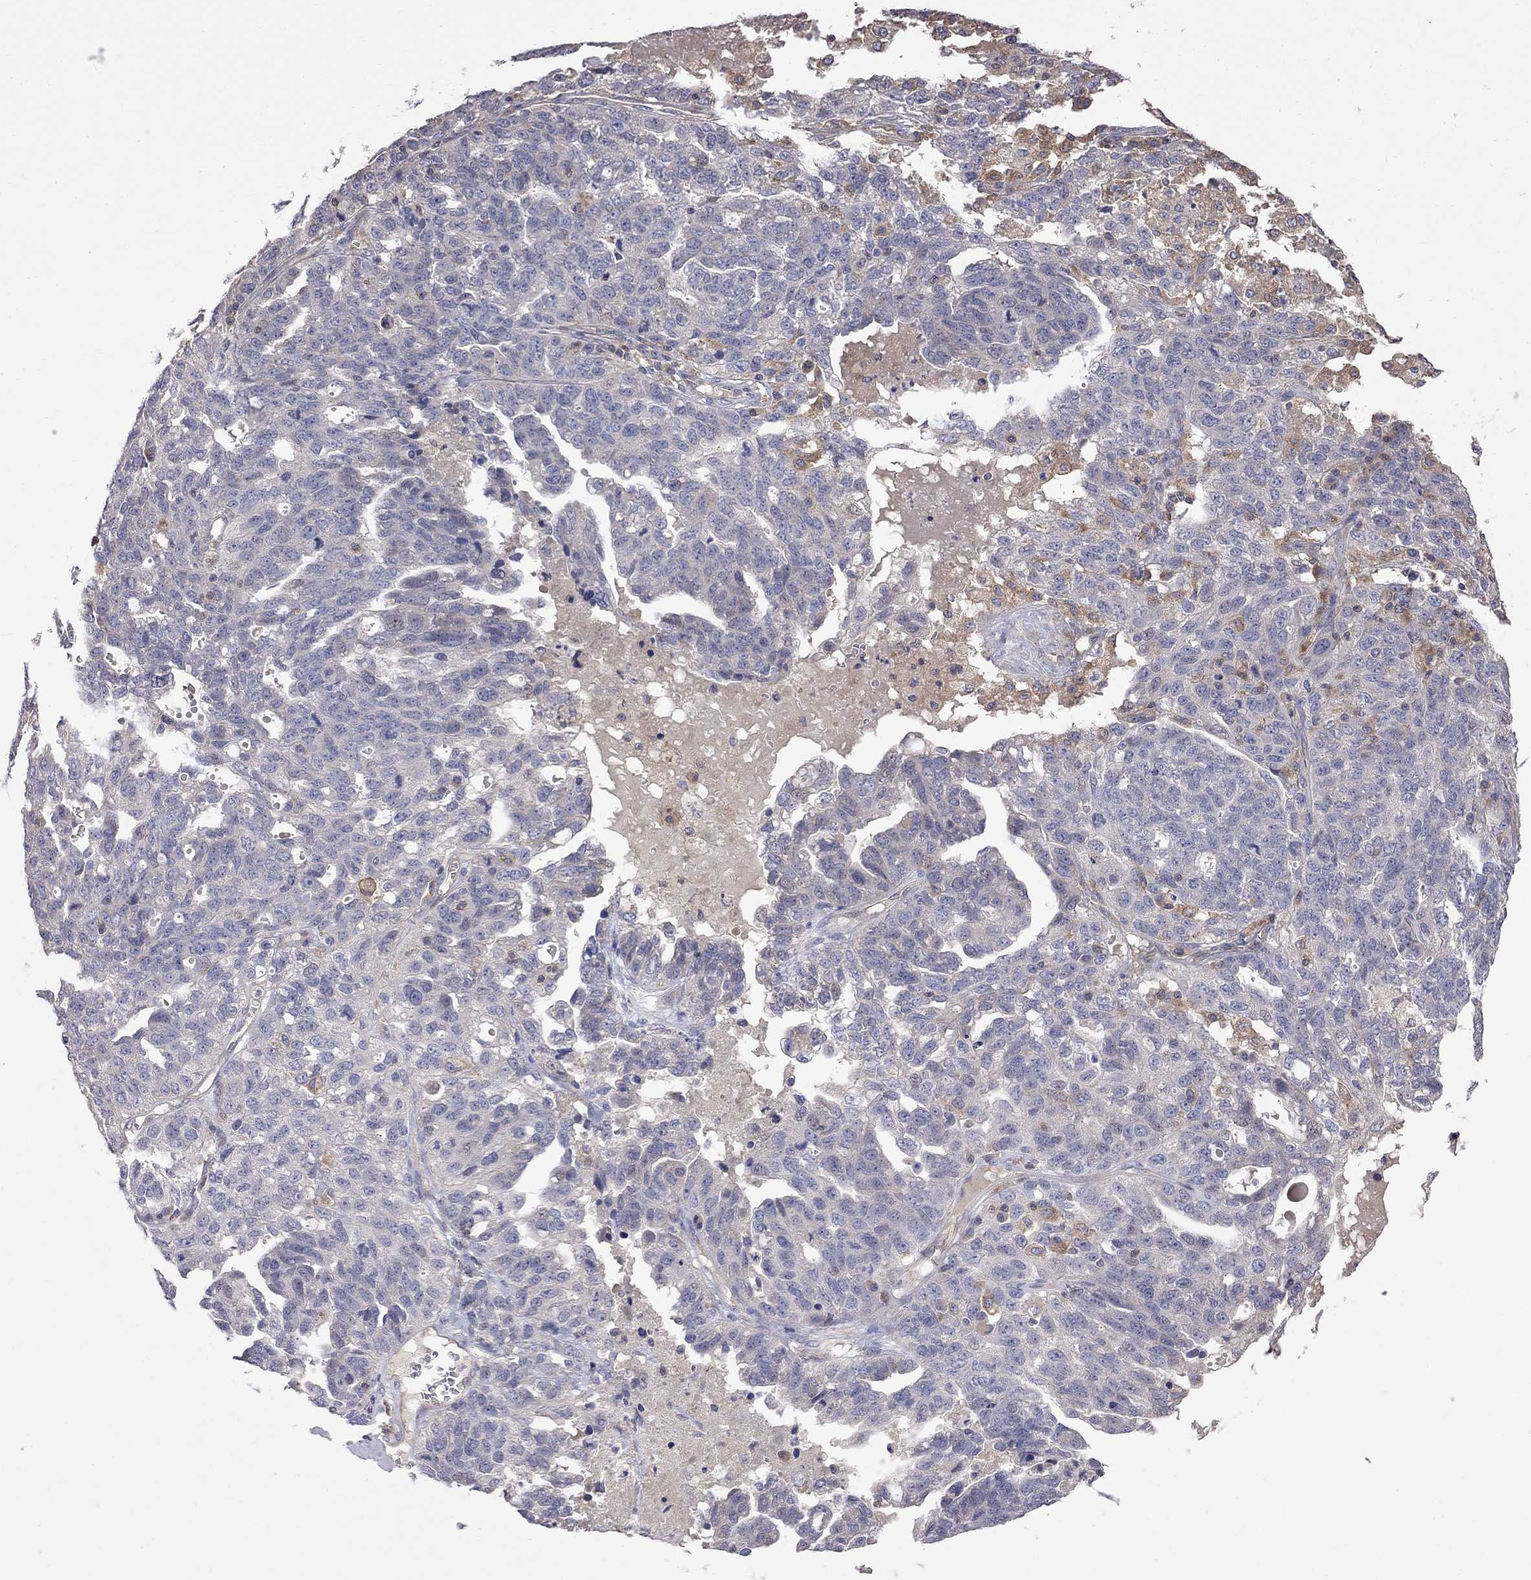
{"staining": {"intensity": "moderate", "quantity": "<25%", "location": "cytoplasmic/membranous"}, "tissue": "ovarian cancer", "cell_type": "Tumor cells", "image_type": "cancer", "snomed": [{"axis": "morphology", "description": "Cystadenocarcinoma, serous, NOS"}, {"axis": "topography", "description": "Ovary"}], "caption": "Ovarian cancer (serous cystadenocarcinoma) was stained to show a protein in brown. There is low levels of moderate cytoplasmic/membranous expression in approximately <25% of tumor cells.", "gene": "ABI3", "patient": {"sex": "female", "age": 71}}